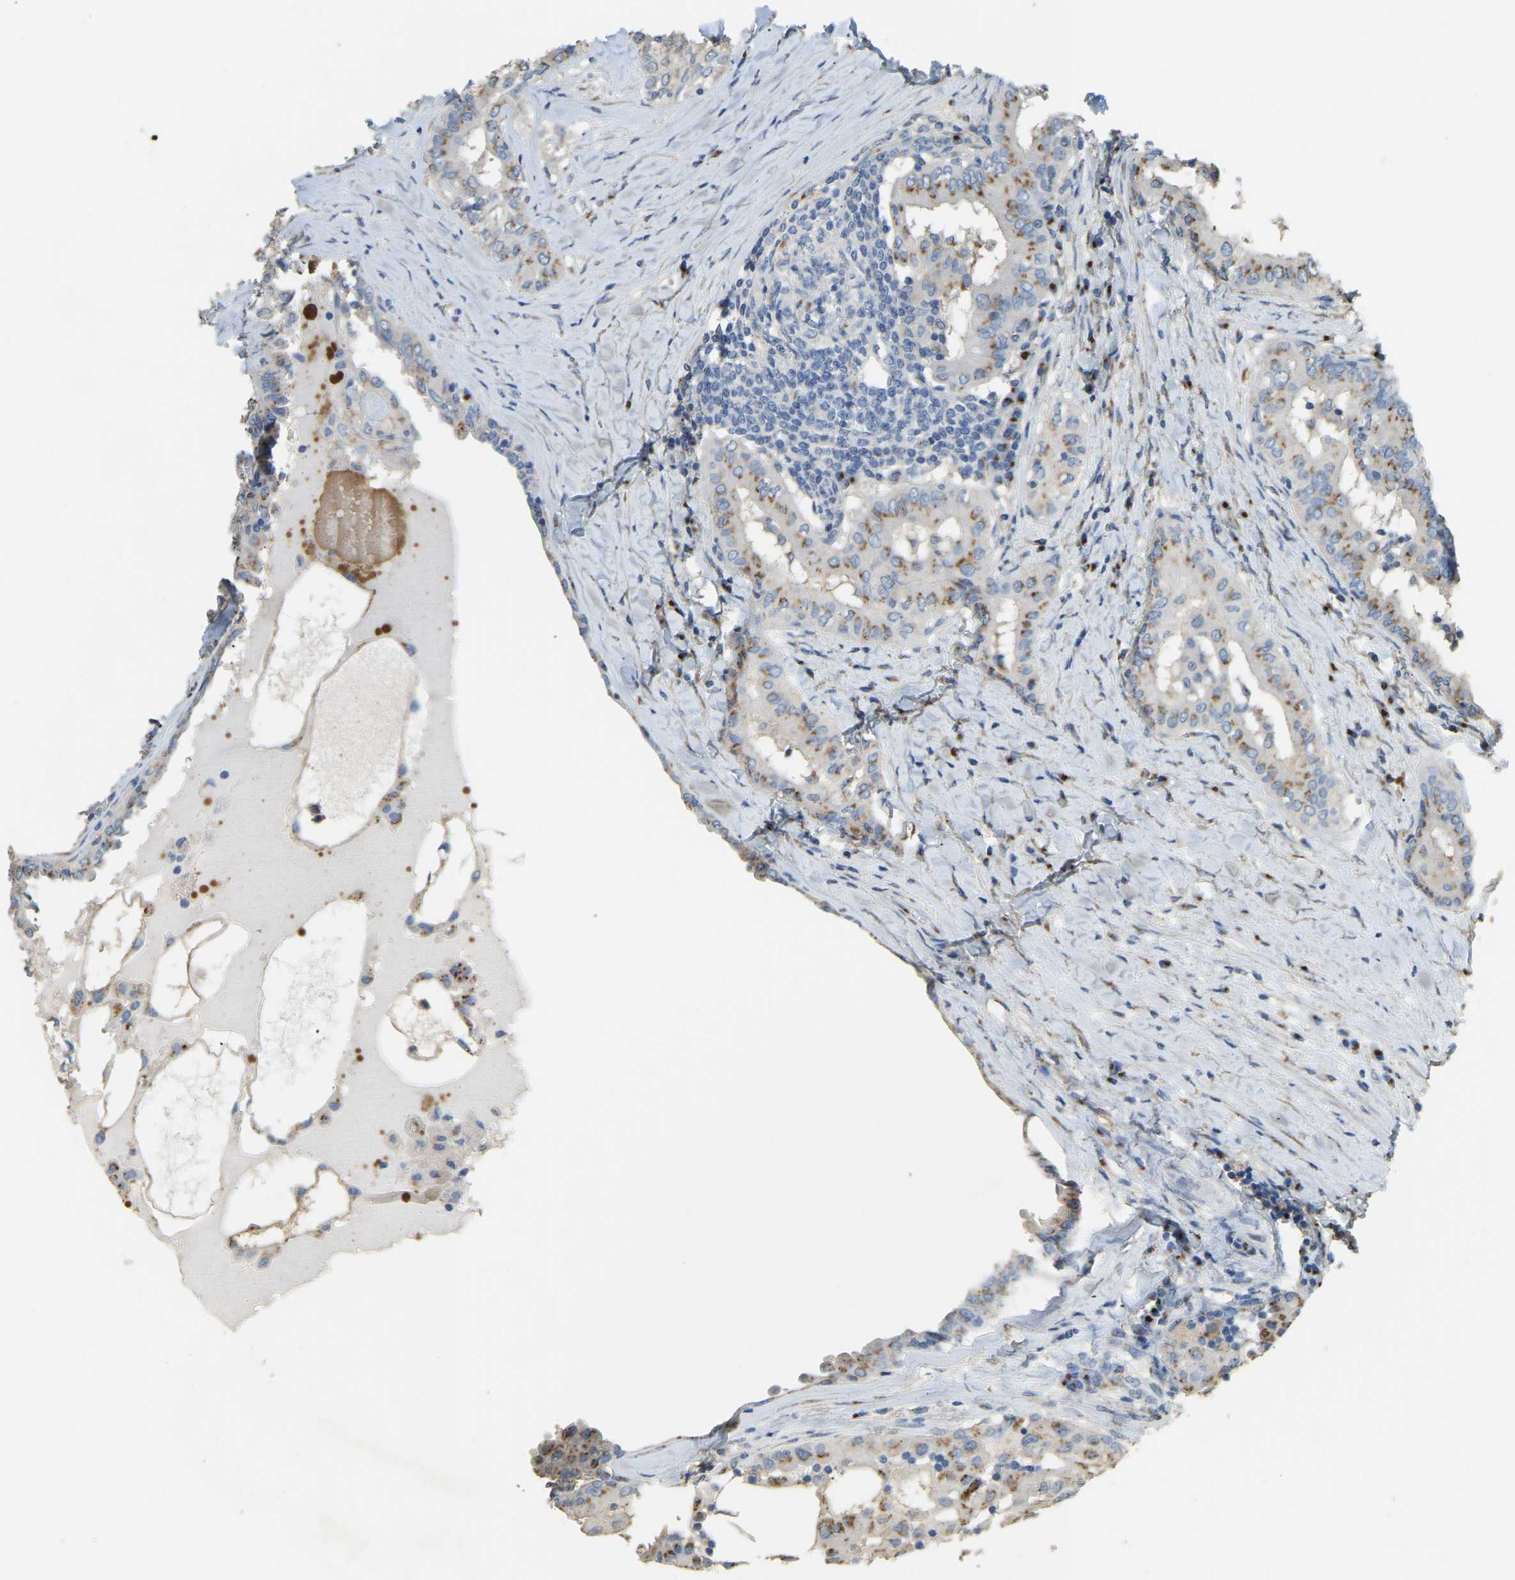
{"staining": {"intensity": "moderate", "quantity": ">75%", "location": "cytoplasmic/membranous"}, "tissue": "thyroid cancer", "cell_type": "Tumor cells", "image_type": "cancer", "snomed": [{"axis": "morphology", "description": "Papillary adenocarcinoma, NOS"}, {"axis": "topography", "description": "Thyroid gland"}], "caption": "A brown stain highlights moderate cytoplasmic/membranous positivity of a protein in thyroid cancer tumor cells.", "gene": "FAM174A", "patient": {"sex": "male", "age": 33}}